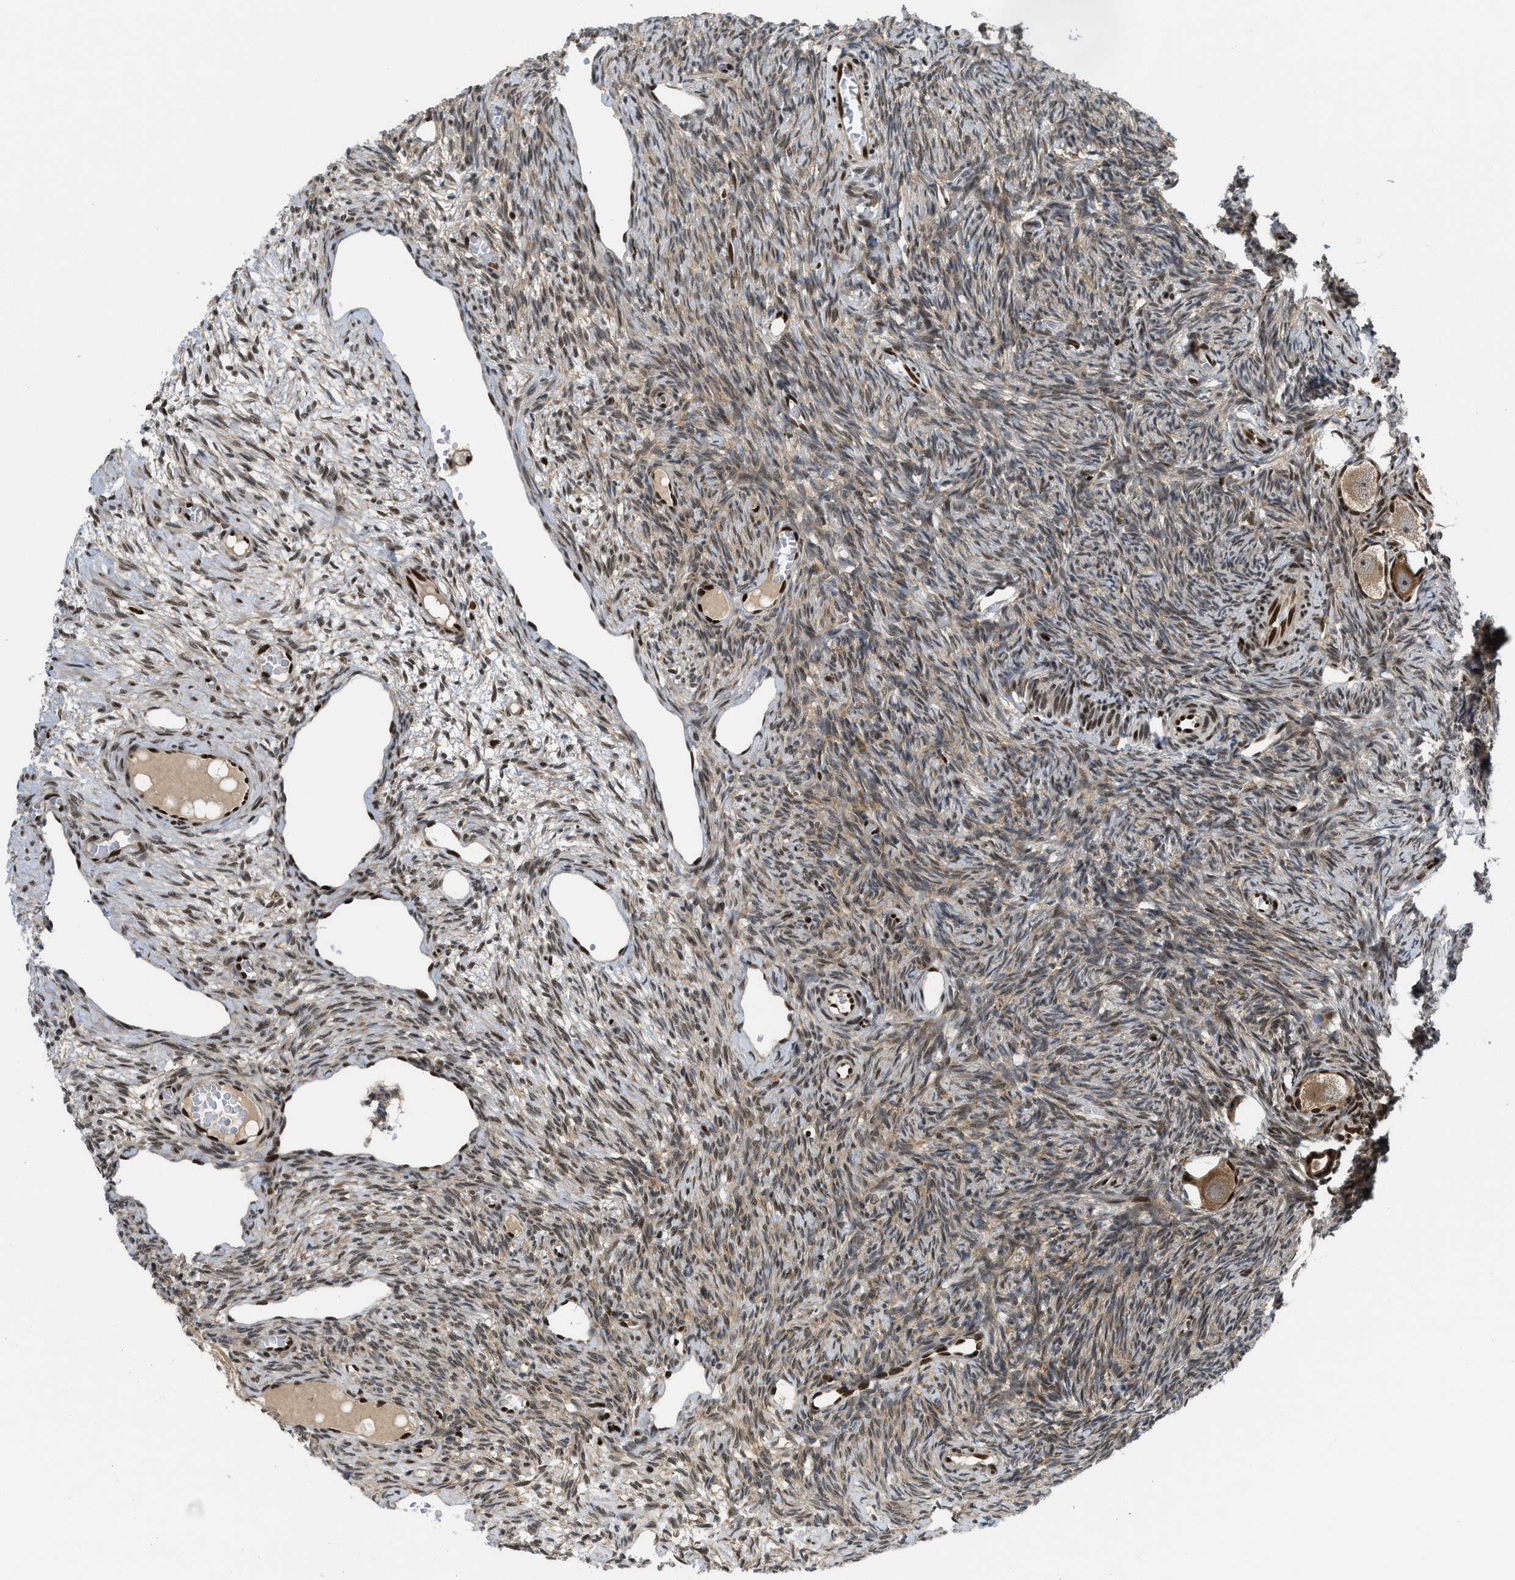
{"staining": {"intensity": "moderate", "quantity": ">75%", "location": "cytoplasmic/membranous,nuclear"}, "tissue": "ovary", "cell_type": "Follicle cells", "image_type": "normal", "snomed": [{"axis": "morphology", "description": "Normal tissue, NOS"}, {"axis": "topography", "description": "Ovary"}], "caption": "An IHC histopathology image of unremarkable tissue is shown. Protein staining in brown shows moderate cytoplasmic/membranous,nuclear positivity in ovary within follicle cells. Ihc stains the protein in brown and the nuclei are stained blue.", "gene": "RFX5", "patient": {"sex": "female", "age": 27}}